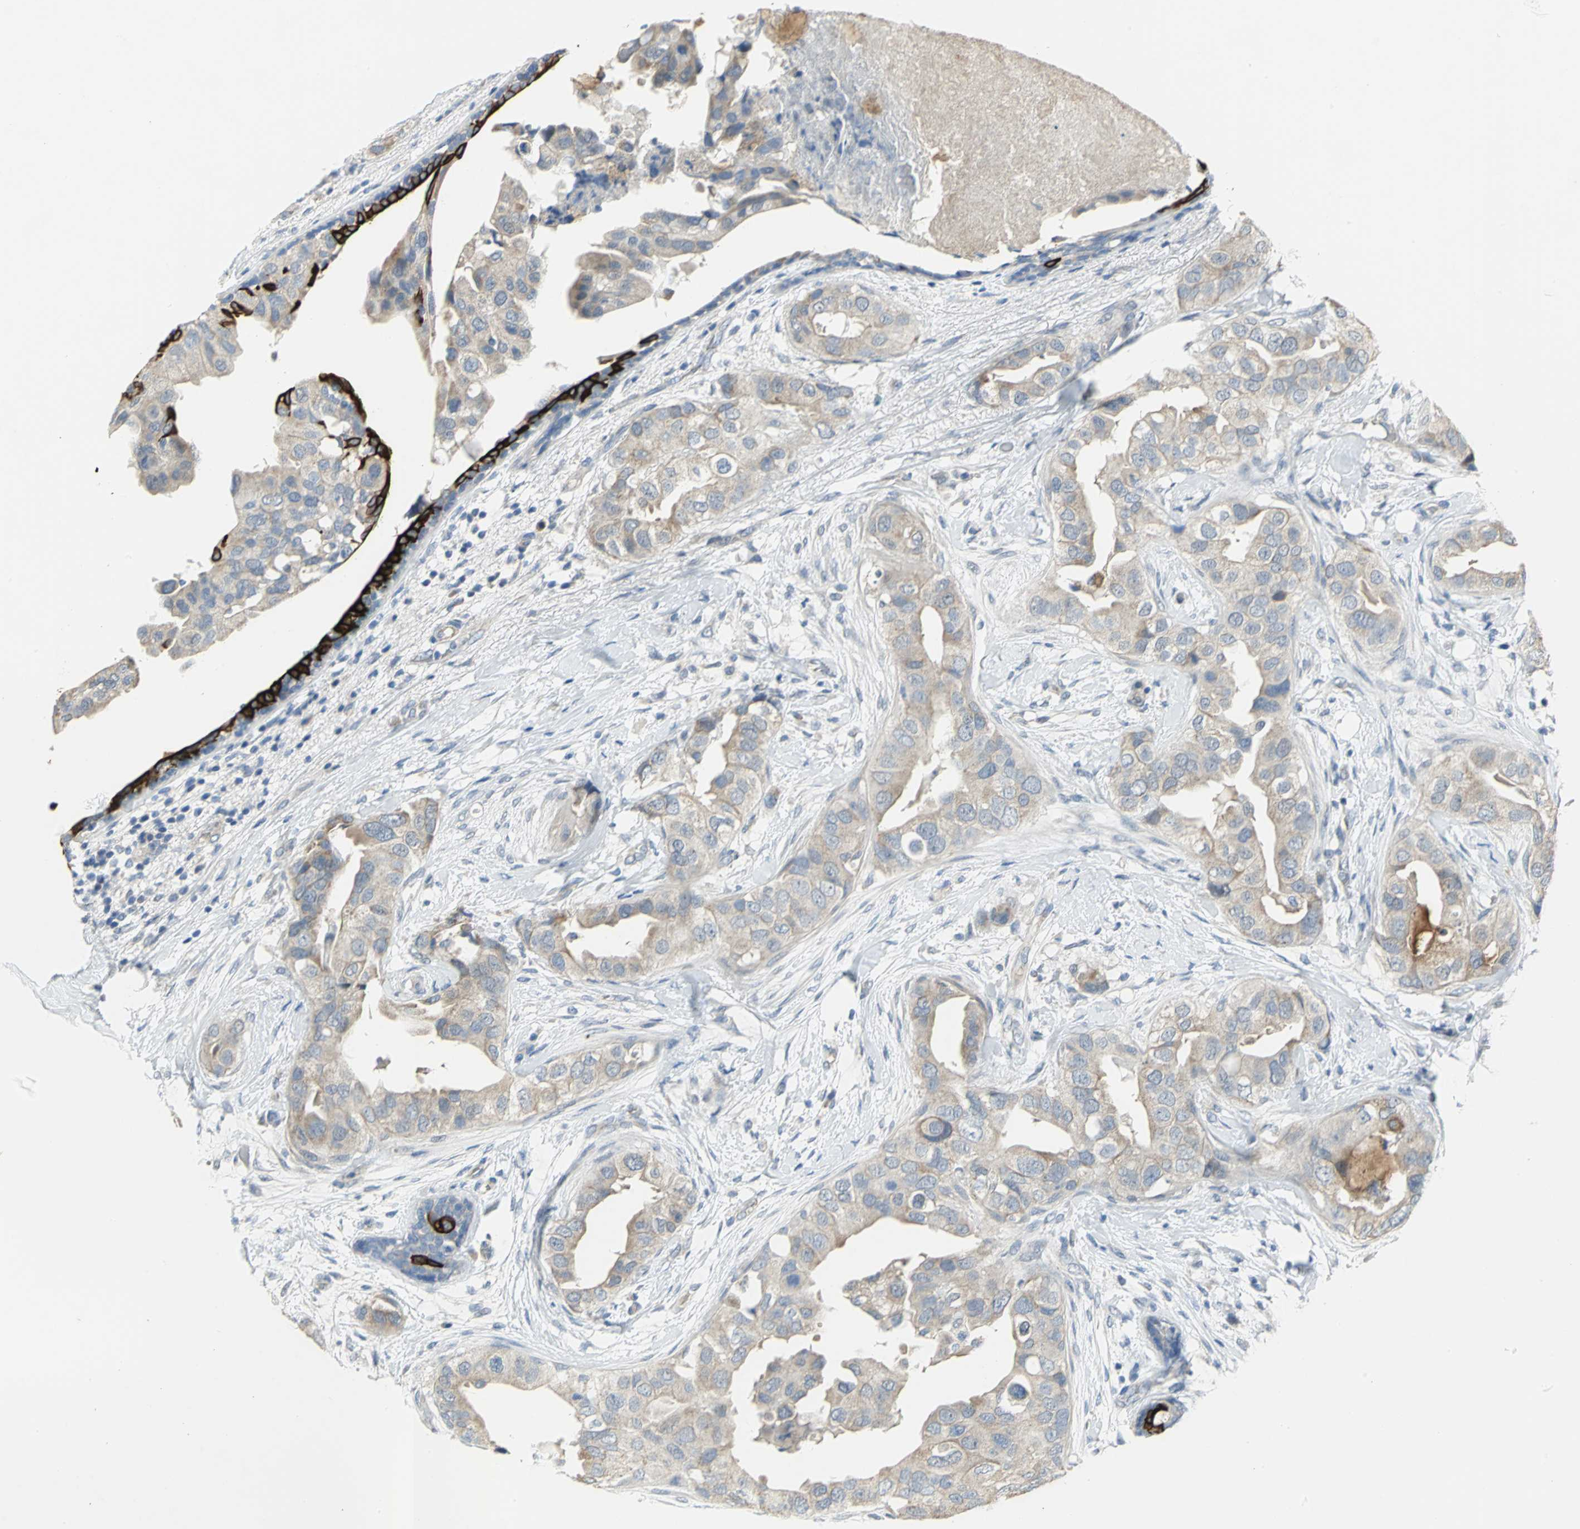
{"staining": {"intensity": "weak", "quantity": ">75%", "location": "cytoplasmic/membranous"}, "tissue": "breast cancer", "cell_type": "Tumor cells", "image_type": "cancer", "snomed": [{"axis": "morphology", "description": "Duct carcinoma"}, {"axis": "topography", "description": "Breast"}], "caption": "Weak cytoplasmic/membranous expression for a protein is identified in about >75% of tumor cells of breast cancer (invasive ductal carcinoma) using immunohistochemistry.", "gene": "HTR1F", "patient": {"sex": "female", "age": 40}}